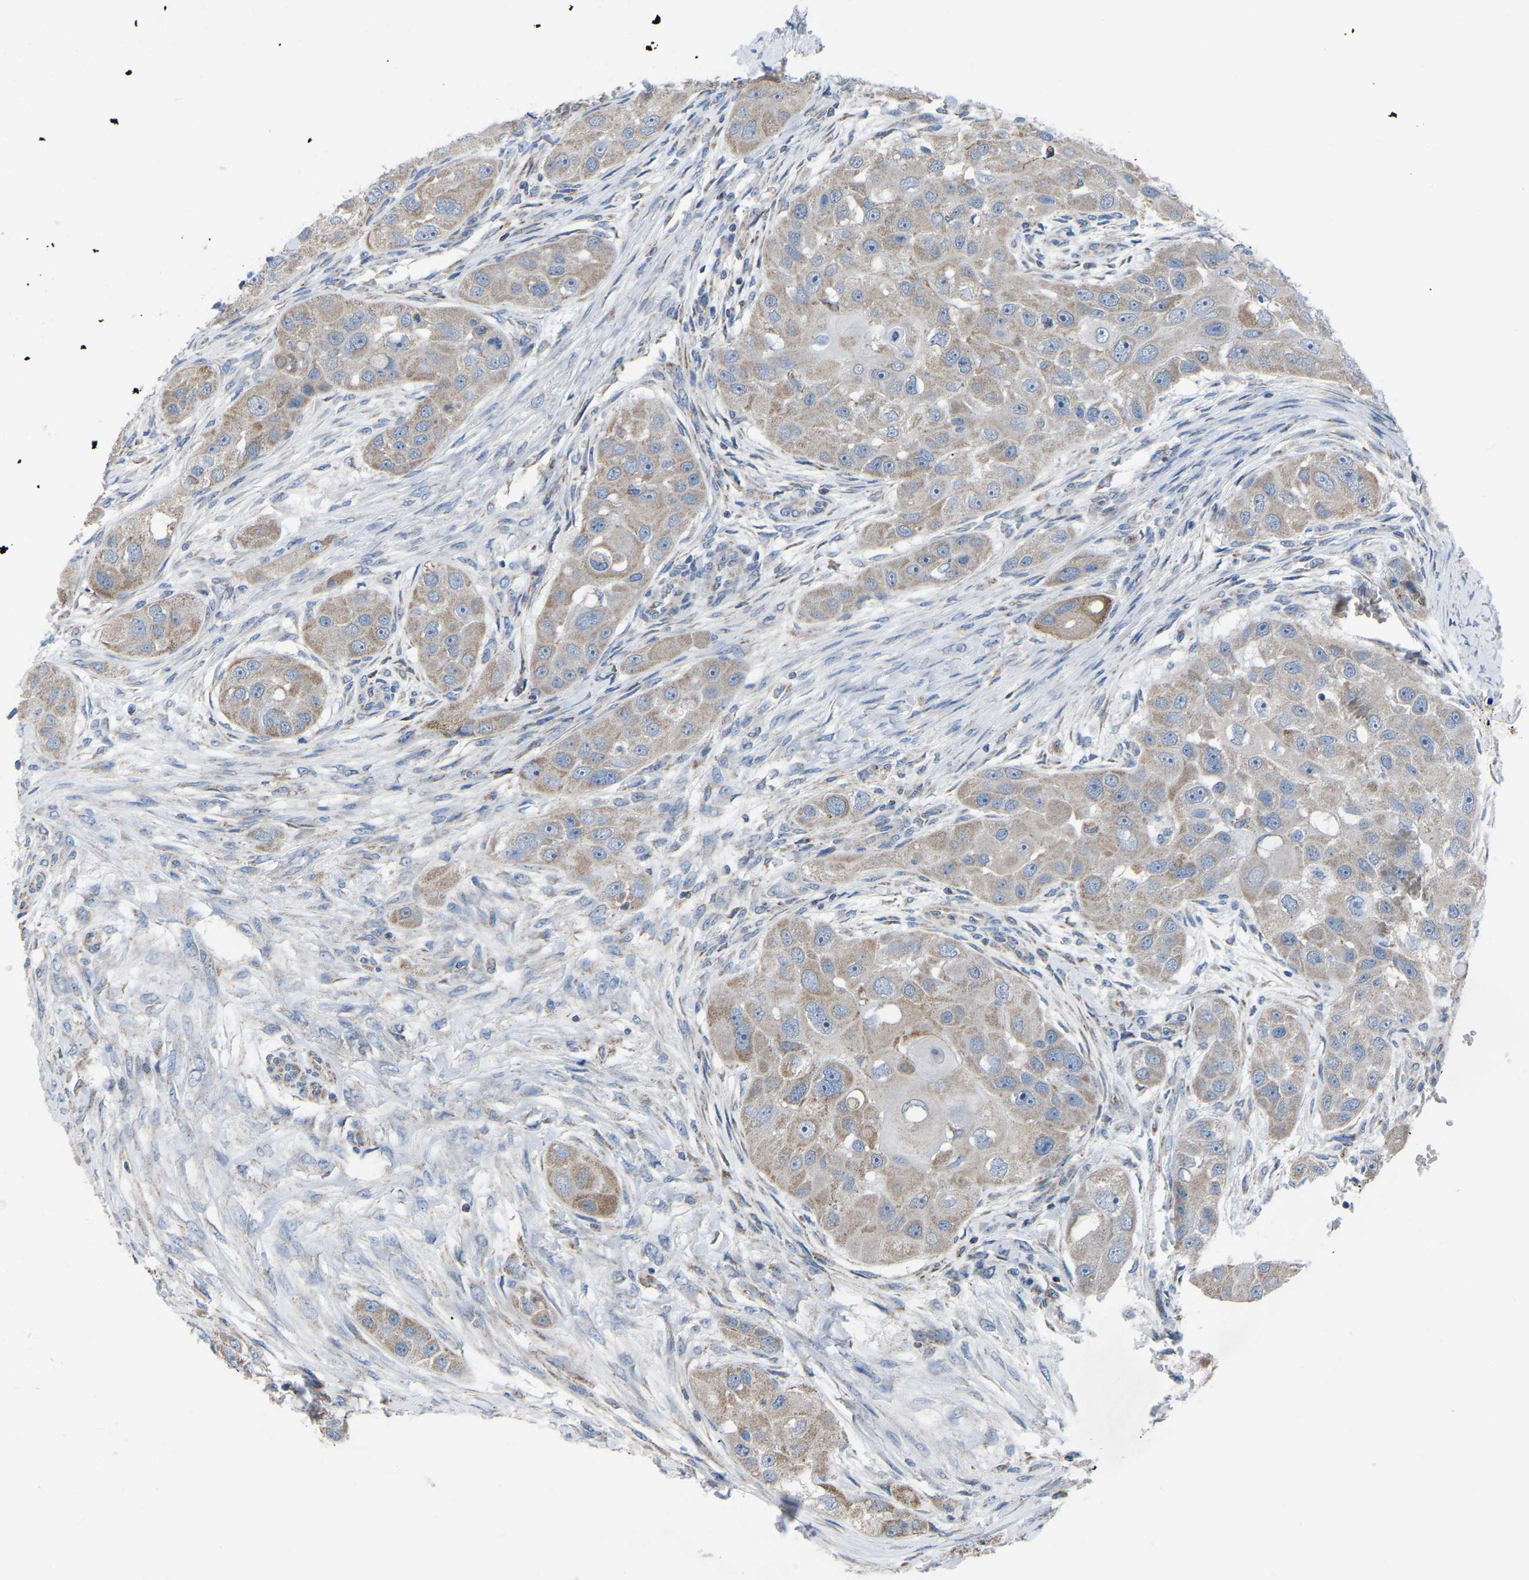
{"staining": {"intensity": "weak", "quantity": "25%-75%", "location": "cytoplasmic/membranous"}, "tissue": "head and neck cancer", "cell_type": "Tumor cells", "image_type": "cancer", "snomed": [{"axis": "morphology", "description": "Normal tissue, NOS"}, {"axis": "morphology", "description": "Squamous cell carcinoma, NOS"}, {"axis": "topography", "description": "Skeletal muscle"}, {"axis": "topography", "description": "Head-Neck"}], "caption": "Head and neck squamous cell carcinoma stained with a brown dye shows weak cytoplasmic/membranous positive staining in about 25%-75% of tumor cells.", "gene": "BCL10", "patient": {"sex": "male", "age": 51}}